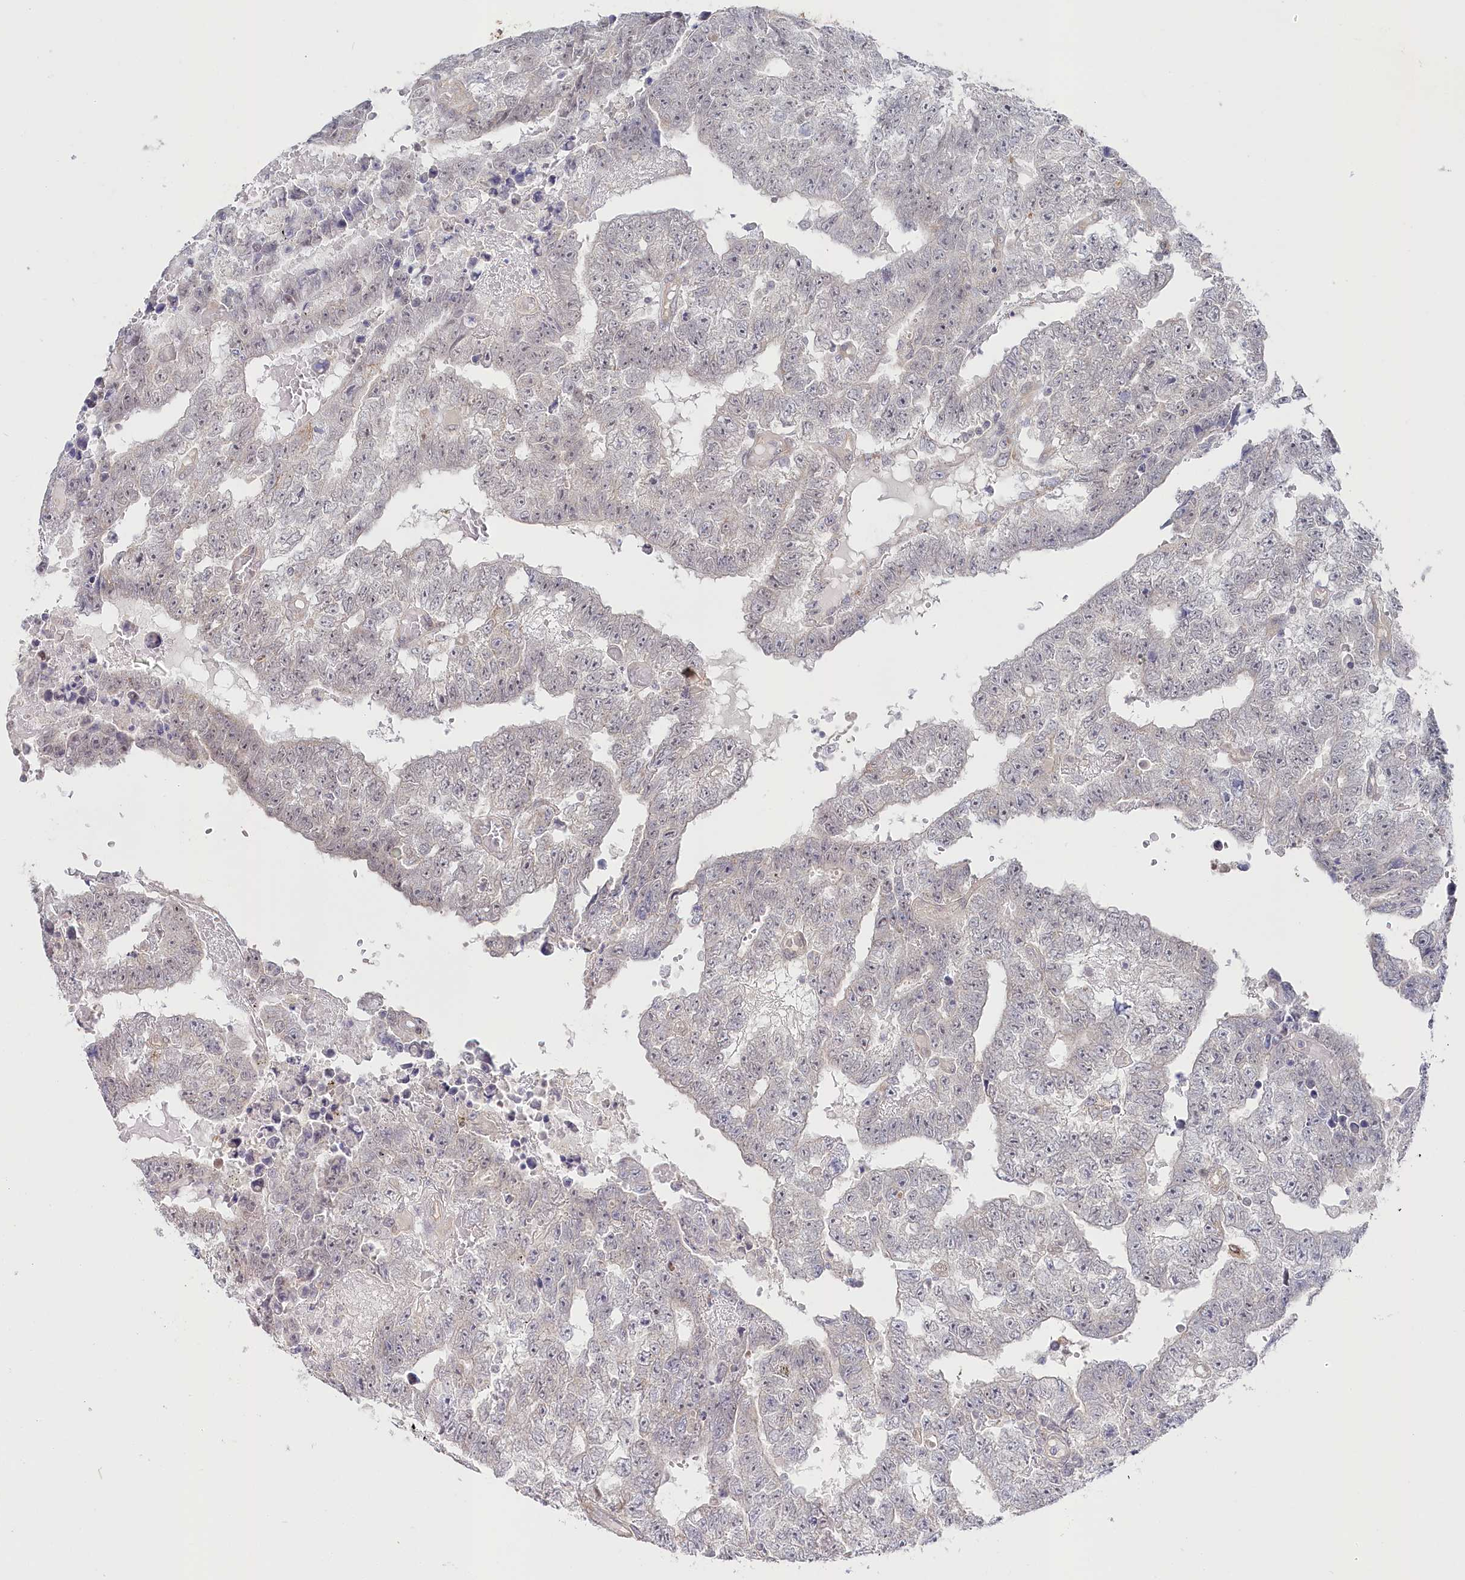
{"staining": {"intensity": "negative", "quantity": "none", "location": "none"}, "tissue": "testis cancer", "cell_type": "Tumor cells", "image_type": "cancer", "snomed": [{"axis": "morphology", "description": "Carcinoma, Embryonal, NOS"}, {"axis": "topography", "description": "Testis"}], "caption": "This is an IHC histopathology image of human testis embryonal carcinoma. There is no staining in tumor cells.", "gene": "AAMDC", "patient": {"sex": "male", "age": 25}}